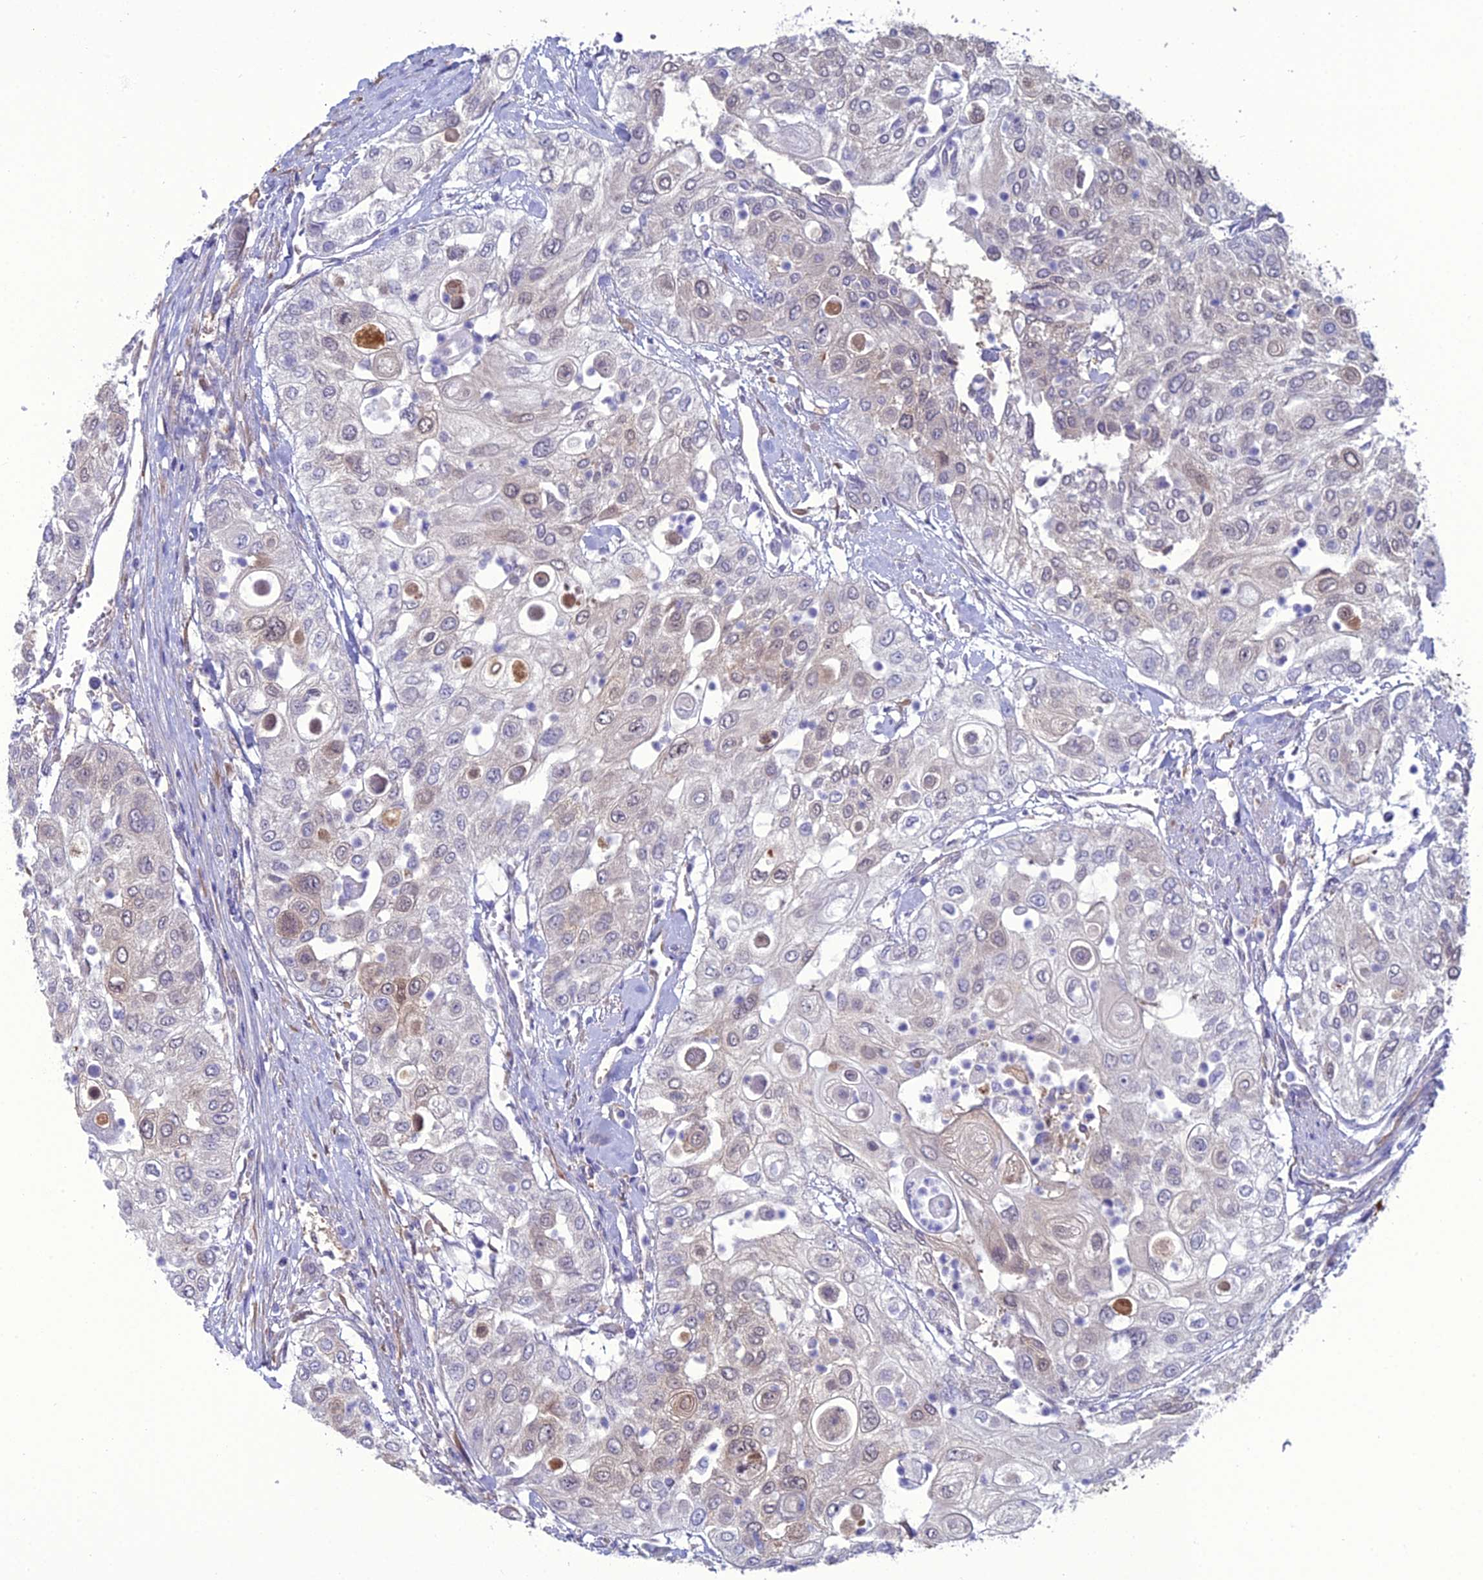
{"staining": {"intensity": "weak", "quantity": "<25%", "location": "cytoplasmic/membranous"}, "tissue": "urothelial cancer", "cell_type": "Tumor cells", "image_type": "cancer", "snomed": [{"axis": "morphology", "description": "Urothelial carcinoma, High grade"}, {"axis": "topography", "description": "Urinary bladder"}], "caption": "IHC histopathology image of human high-grade urothelial carcinoma stained for a protein (brown), which reveals no expression in tumor cells.", "gene": "GNPNAT1", "patient": {"sex": "female", "age": 79}}